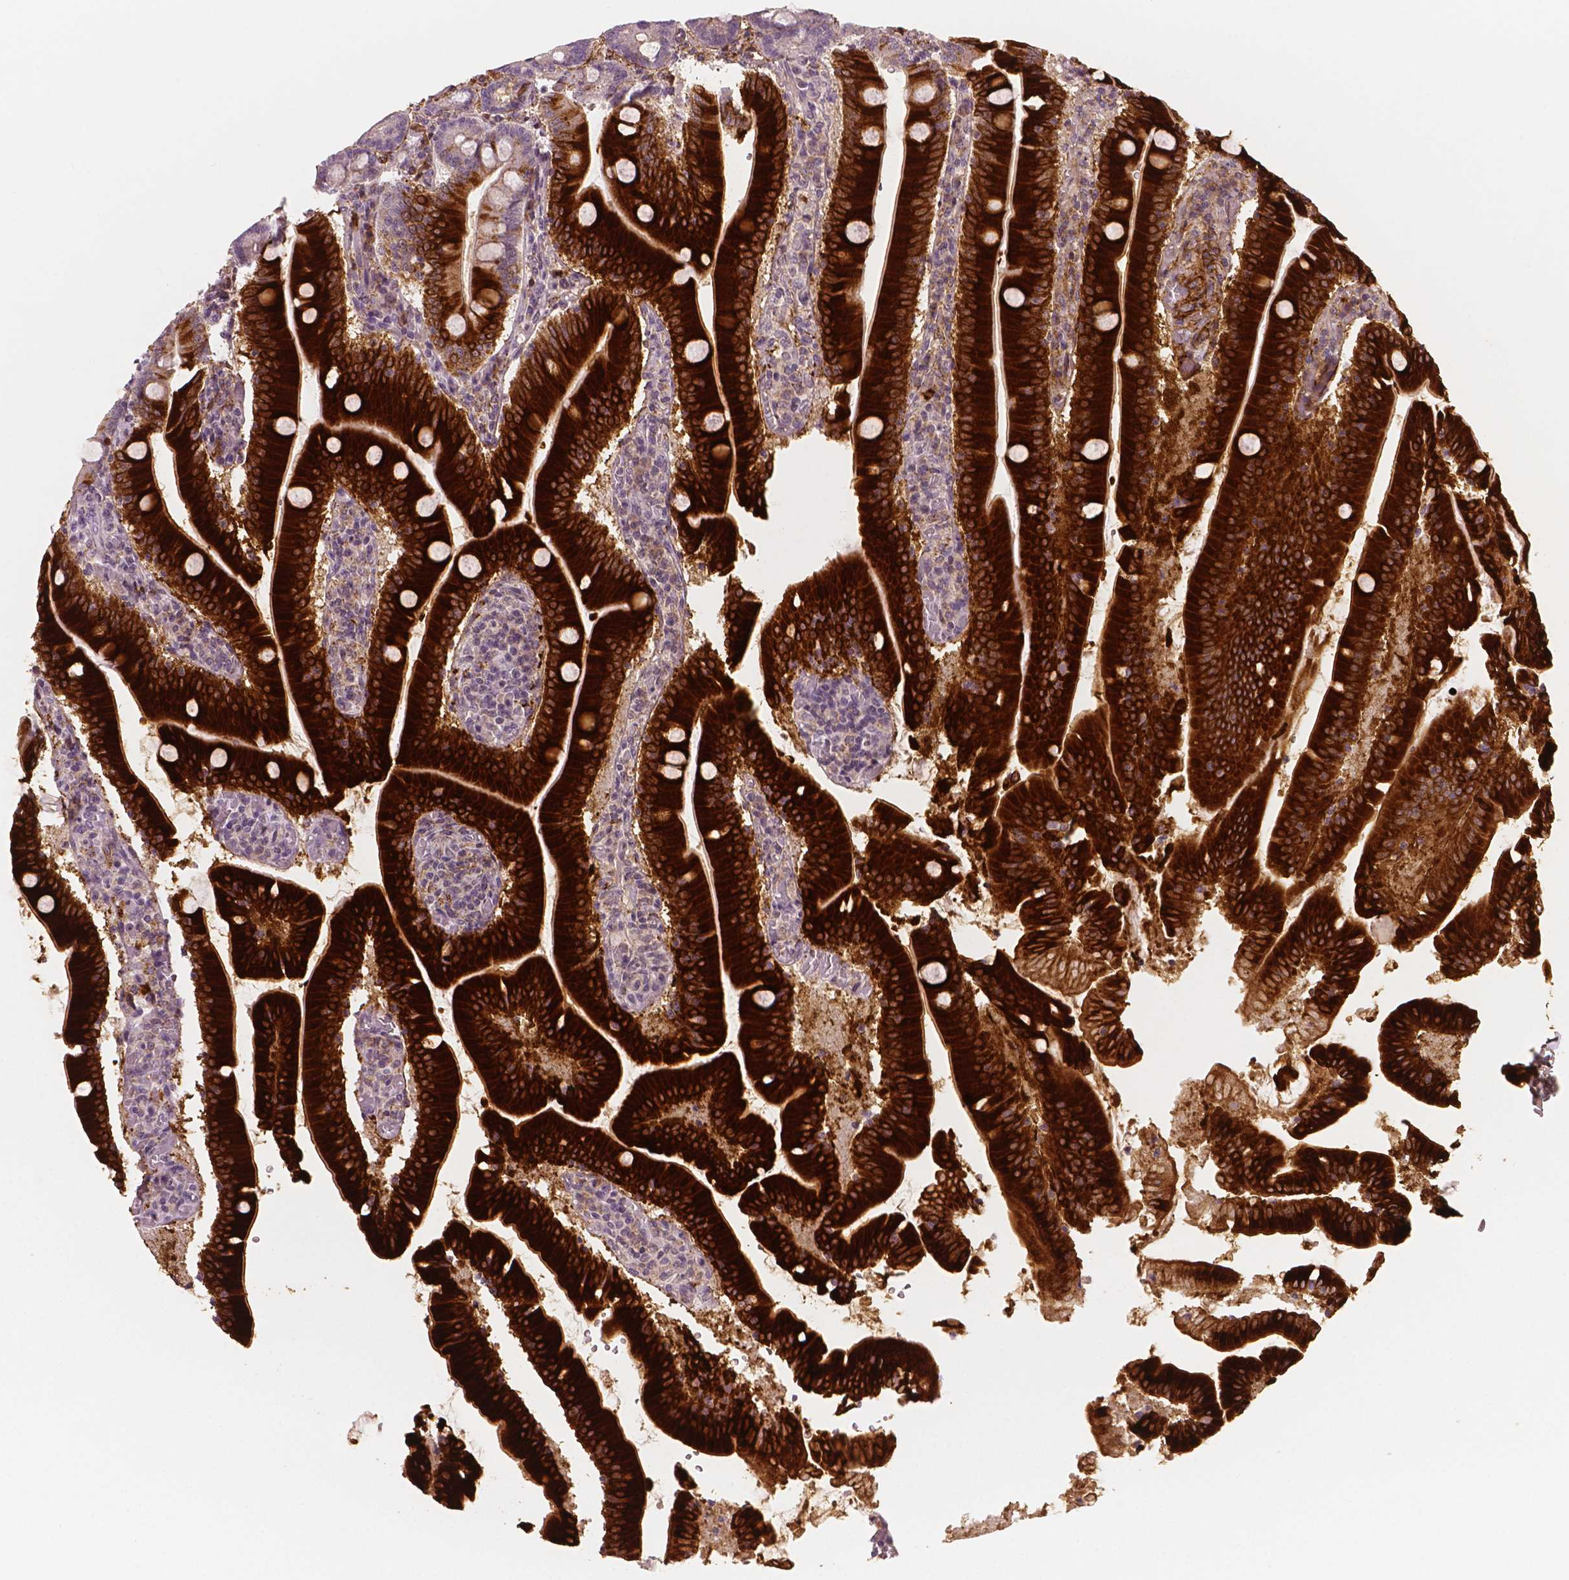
{"staining": {"intensity": "strong", "quantity": "25%-75%", "location": "cytoplasmic/membranous"}, "tissue": "small intestine", "cell_type": "Glandular cells", "image_type": "normal", "snomed": [{"axis": "morphology", "description": "Normal tissue, NOS"}, {"axis": "topography", "description": "Small intestine"}], "caption": "The immunohistochemical stain labels strong cytoplasmic/membranous expression in glandular cells of benign small intestine. The staining was performed using DAB (3,3'-diaminobenzidine) to visualize the protein expression in brown, while the nuclei were stained in blue with hematoxylin (Magnification: 20x).", "gene": "APOA4", "patient": {"sex": "male", "age": 37}}